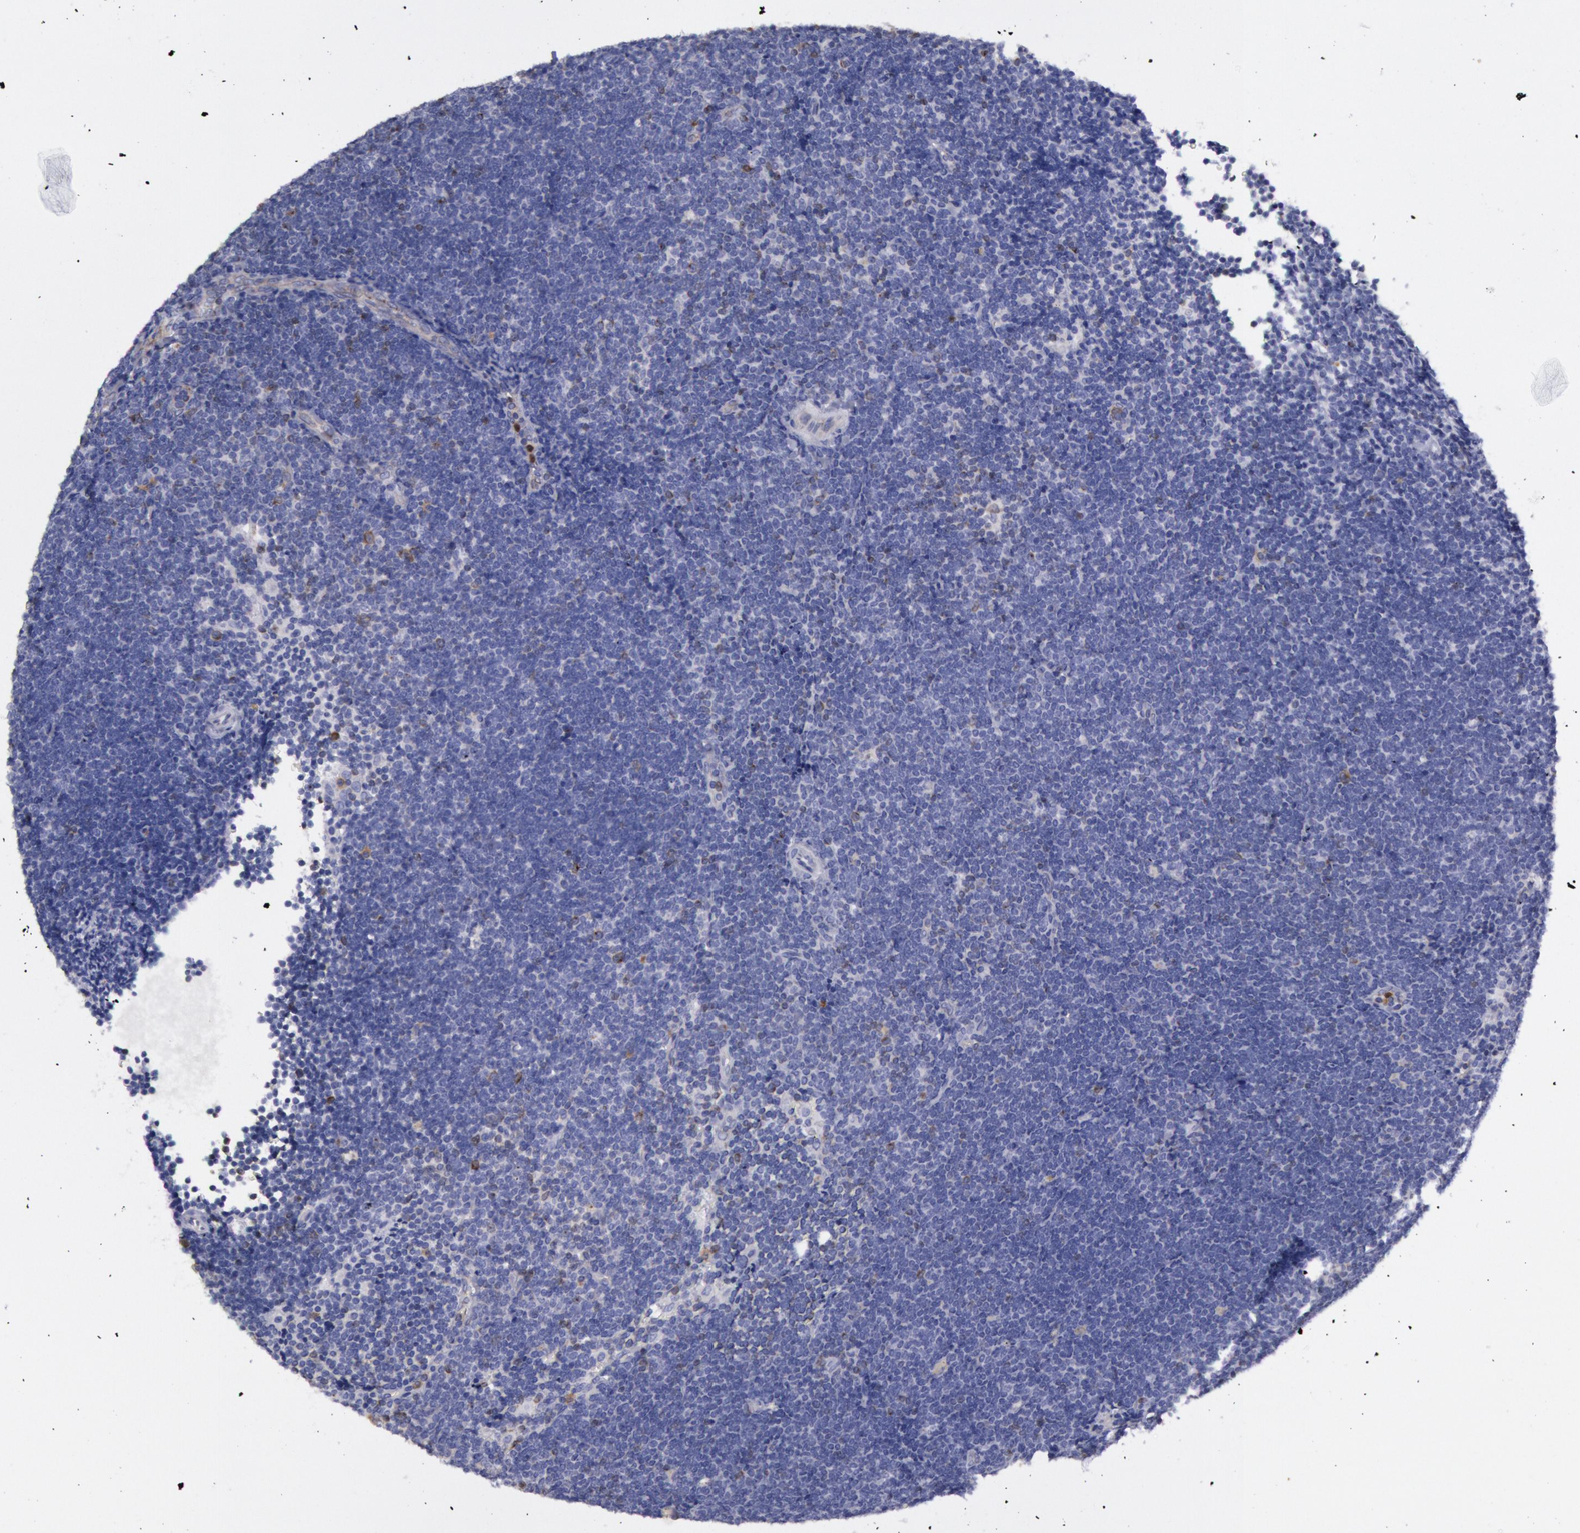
{"staining": {"intensity": "negative", "quantity": "none", "location": "none"}, "tissue": "lymphoma", "cell_type": "Tumor cells", "image_type": "cancer", "snomed": [{"axis": "morphology", "description": "Malignant lymphoma, non-Hodgkin's type, Low grade"}, {"axis": "topography", "description": "Spleen"}], "caption": "Immunohistochemical staining of human lymphoma exhibits no significant staining in tumor cells. (Stains: DAB immunohistochemistry with hematoxylin counter stain, Microscopy: brightfield microscopy at high magnification).", "gene": "RAB27A", "patient": {"sex": "female", "age": 64}}